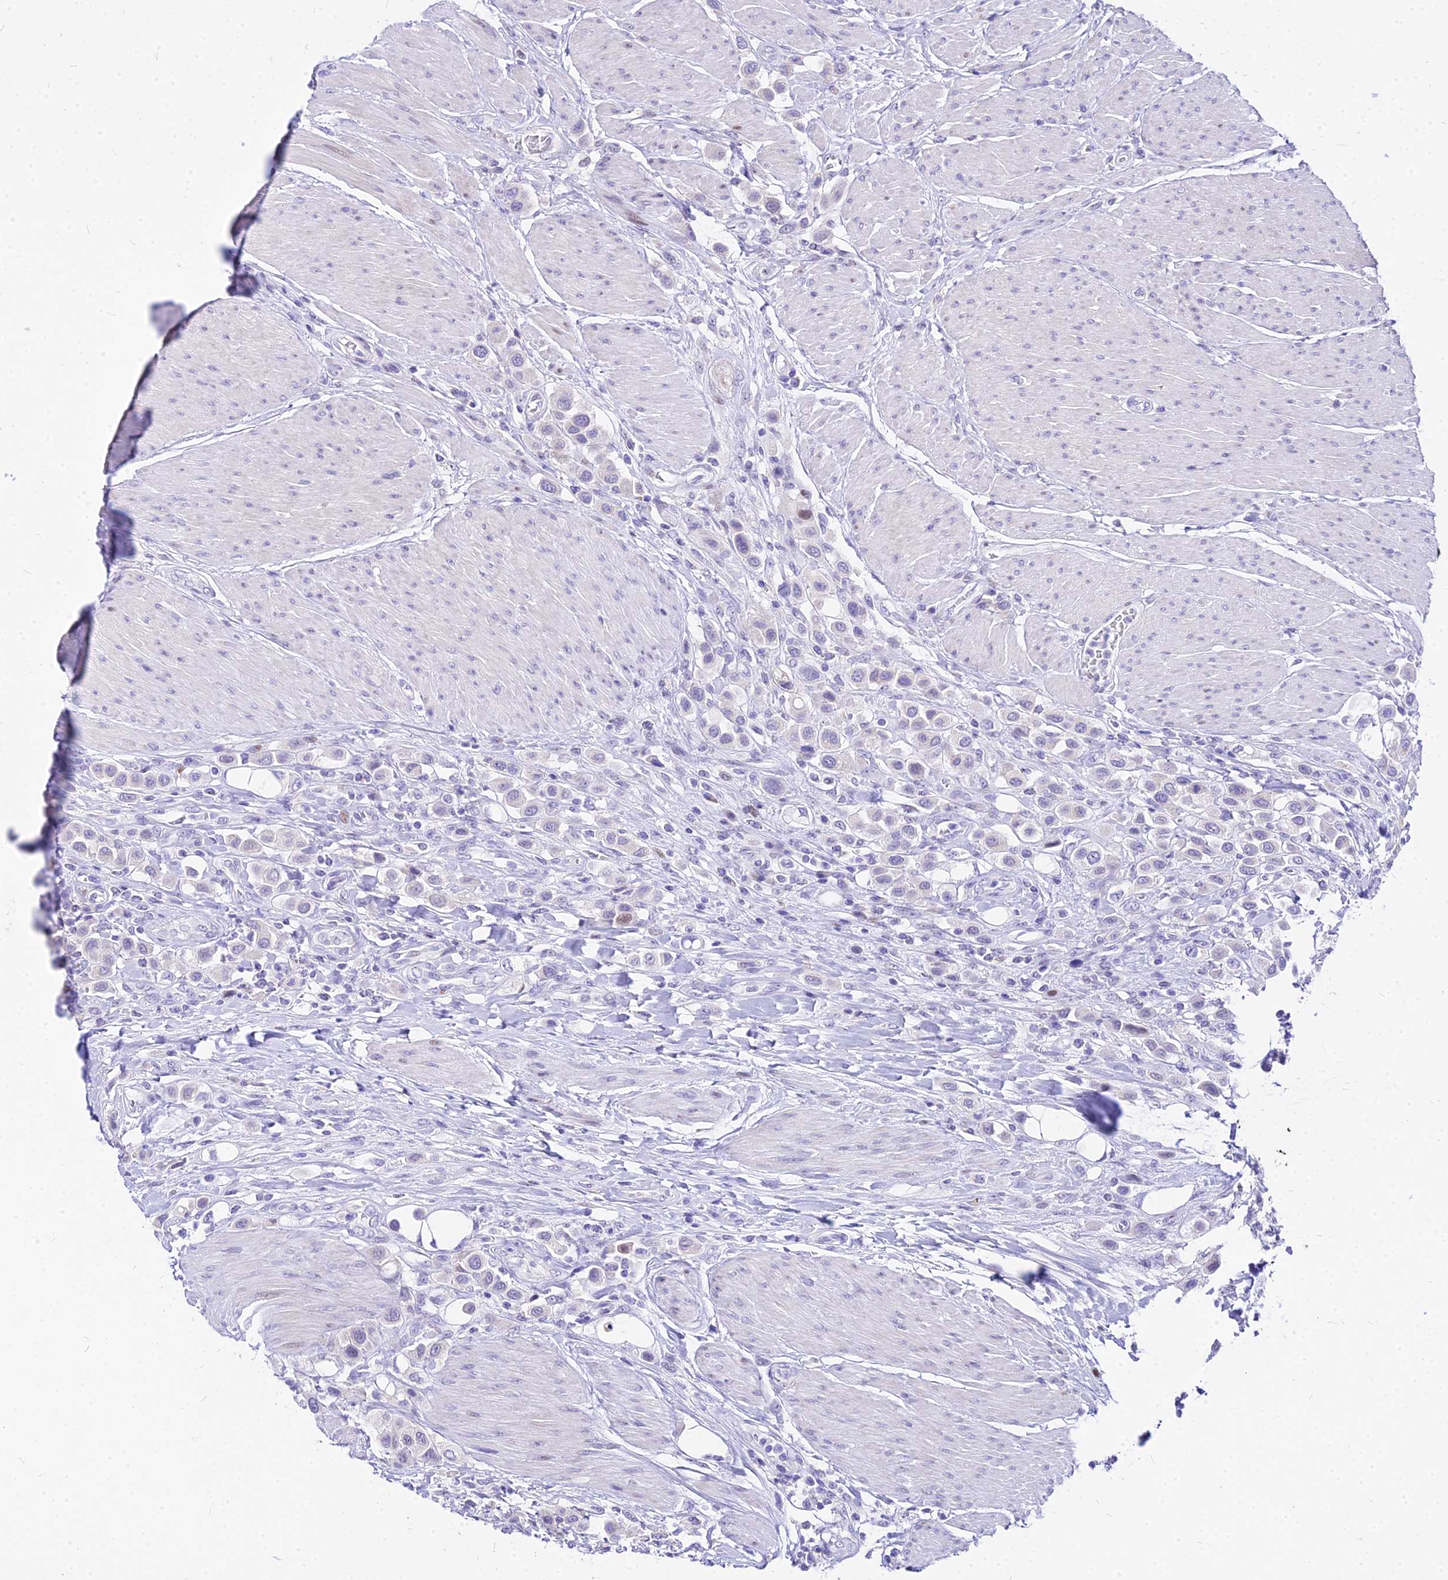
{"staining": {"intensity": "negative", "quantity": "none", "location": "none"}, "tissue": "urothelial cancer", "cell_type": "Tumor cells", "image_type": "cancer", "snomed": [{"axis": "morphology", "description": "Urothelial carcinoma, High grade"}, {"axis": "topography", "description": "Urinary bladder"}], "caption": "Protein analysis of high-grade urothelial carcinoma demonstrates no significant staining in tumor cells.", "gene": "CARD18", "patient": {"sex": "male", "age": 50}}